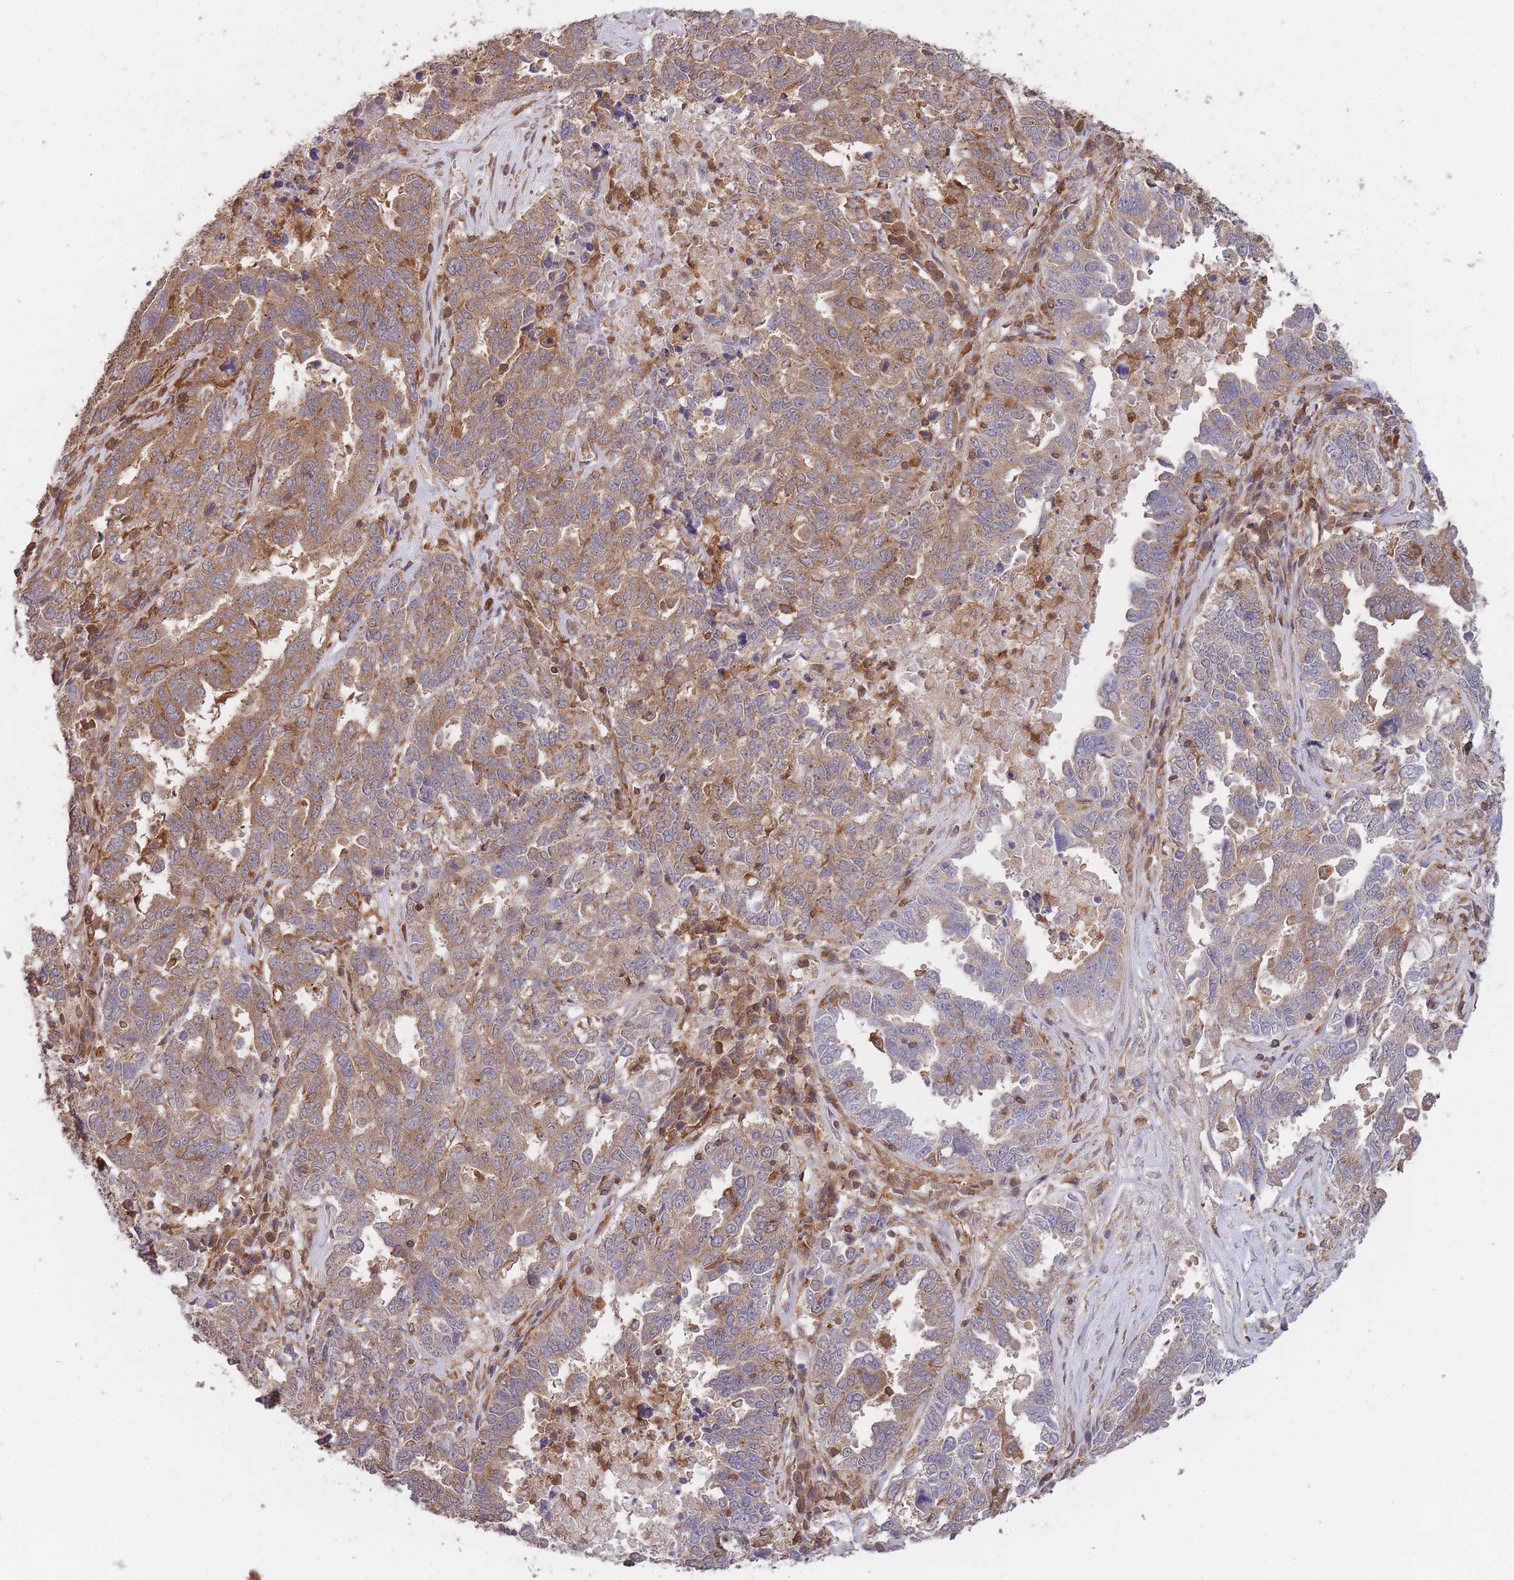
{"staining": {"intensity": "moderate", "quantity": ">75%", "location": "cytoplasmic/membranous"}, "tissue": "ovarian cancer", "cell_type": "Tumor cells", "image_type": "cancer", "snomed": [{"axis": "morphology", "description": "Carcinoma, endometroid"}, {"axis": "topography", "description": "Ovary"}], "caption": "Protein staining of ovarian cancer tissue demonstrates moderate cytoplasmic/membranous staining in about >75% of tumor cells.", "gene": "GMIP", "patient": {"sex": "female", "age": 62}}